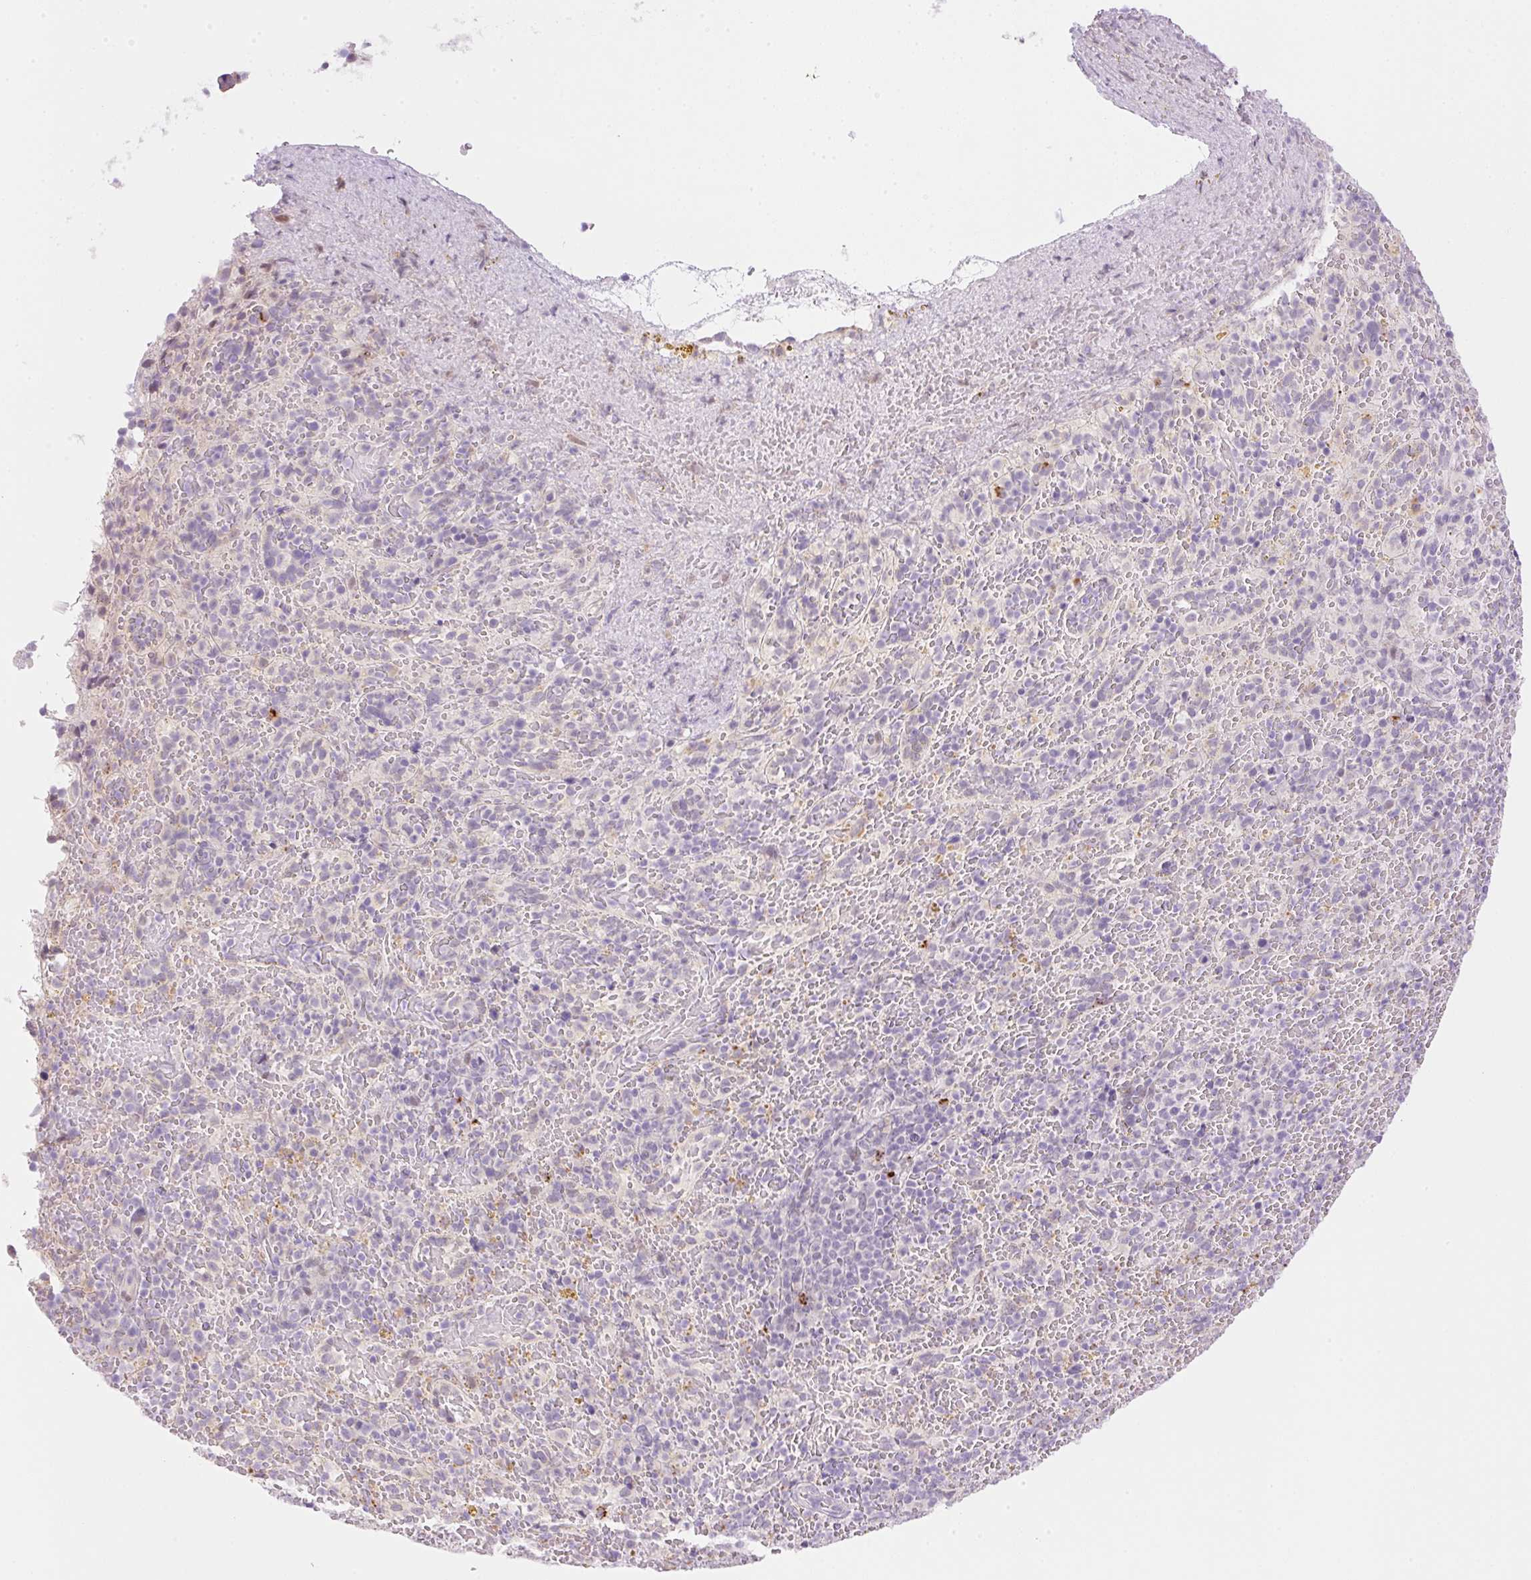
{"staining": {"intensity": "weak", "quantity": "<25%", "location": "cytoplasmic/membranous"}, "tissue": "spleen", "cell_type": "Cells in red pulp", "image_type": "normal", "snomed": [{"axis": "morphology", "description": "Normal tissue, NOS"}, {"axis": "topography", "description": "Spleen"}], "caption": "The photomicrograph displays no staining of cells in red pulp in benign spleen. Brightfield microscopy of IHC stained with DAB (brown) and hematoxylin (blue), captured at high magnification.", "gene": "SPRYD4", "patient": {"sex": "female", "age": 50}}